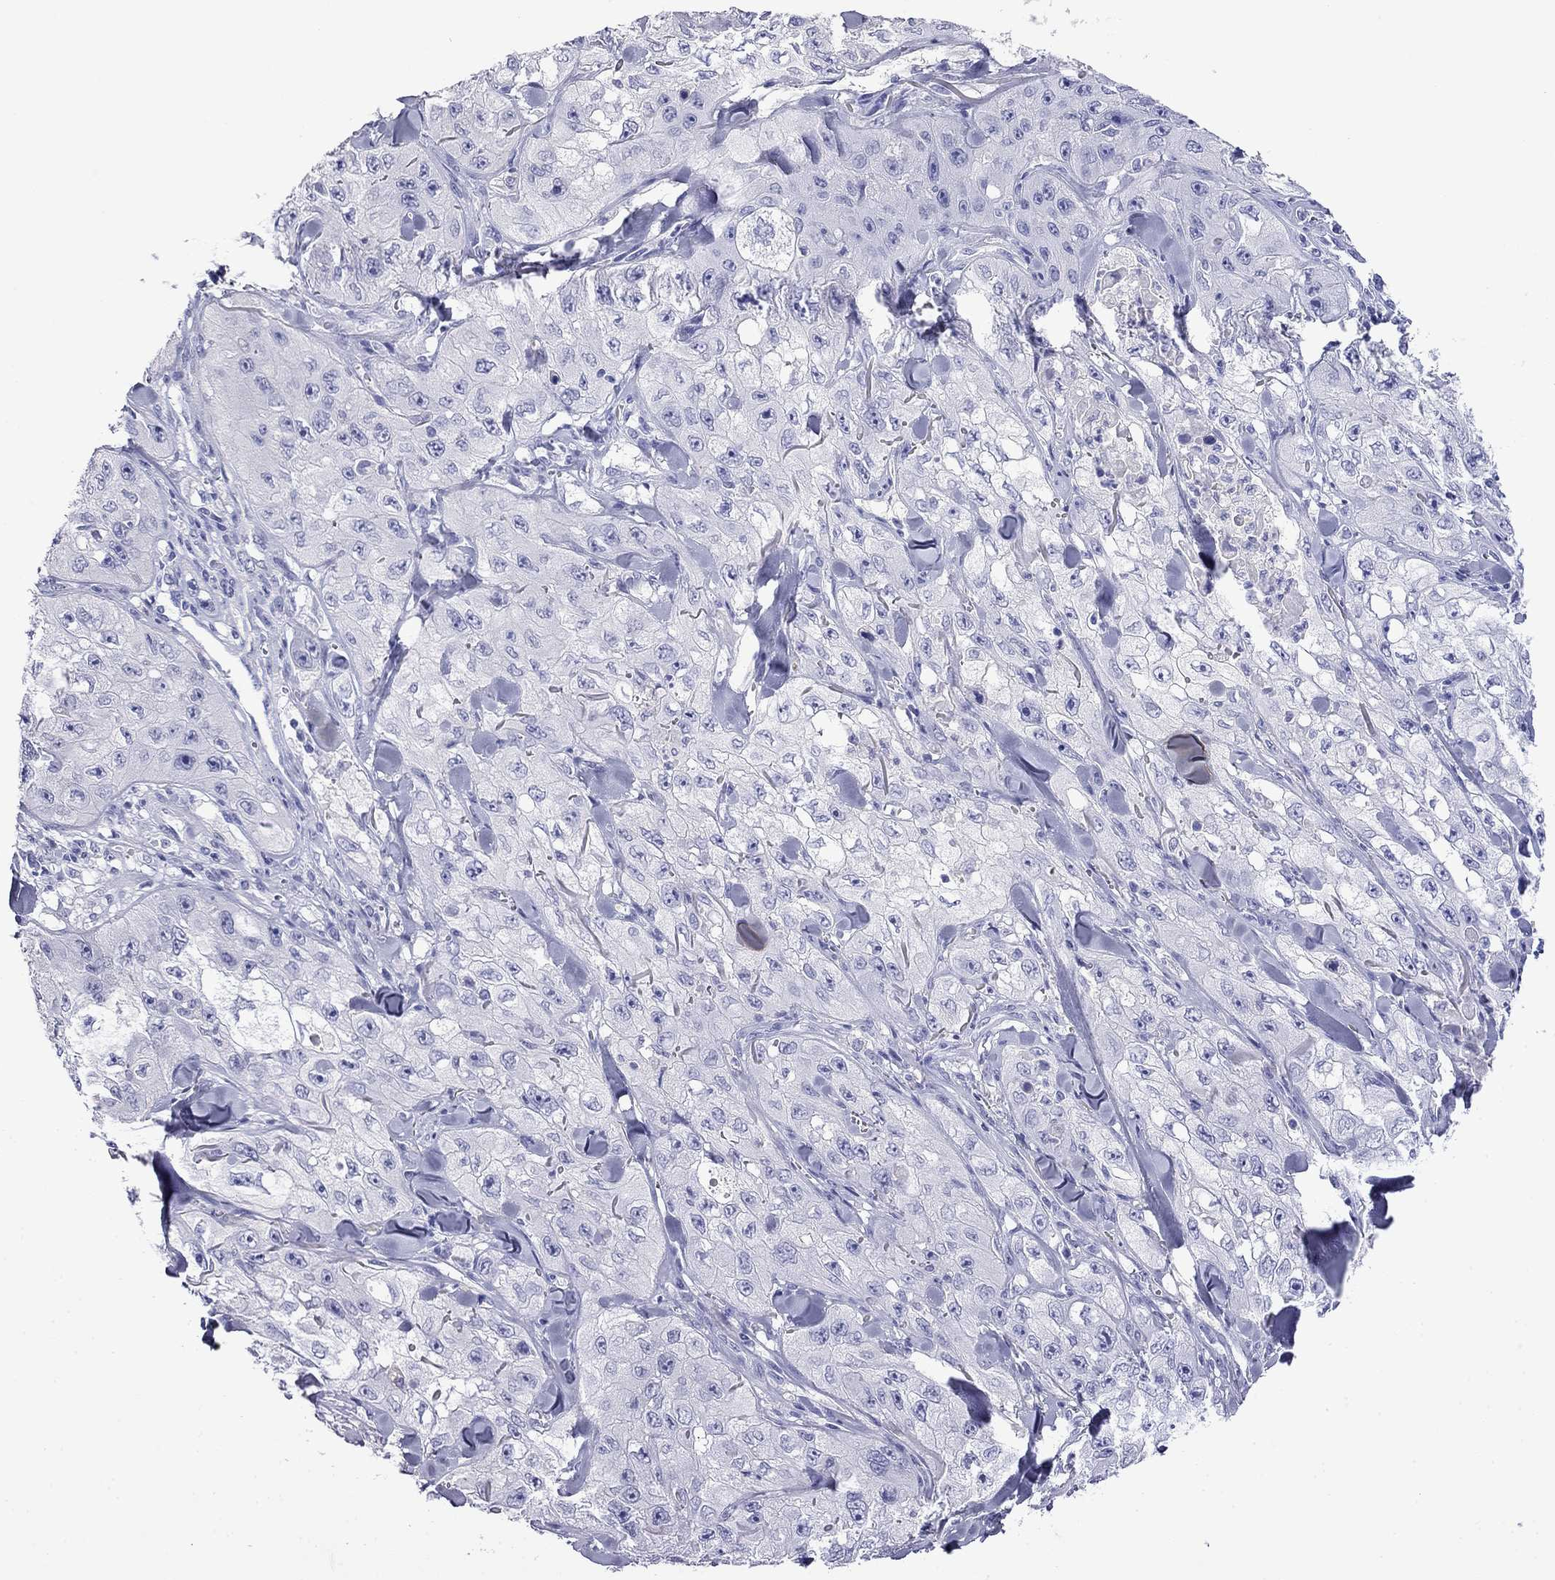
{"staining": {"intensity": "negative", "quantity": "none", "location": "none"}, "tissue": "skin cancer", "cell_type": "Tumor cells", "image_type": "cancer", "snomed": [{"axis": "morphology", "description": "Squamous cell carcinoma, NOS"}, {"axis": "topography", "description": "Skin"}, {"axis": "topography", "description": "Subcutis"}], "caption": "There is no significant staining in tumor cells of squamous cell carcinoma (skin).", "gene": "MYO15A", "patient": {"sex": "male", "age": 73}}